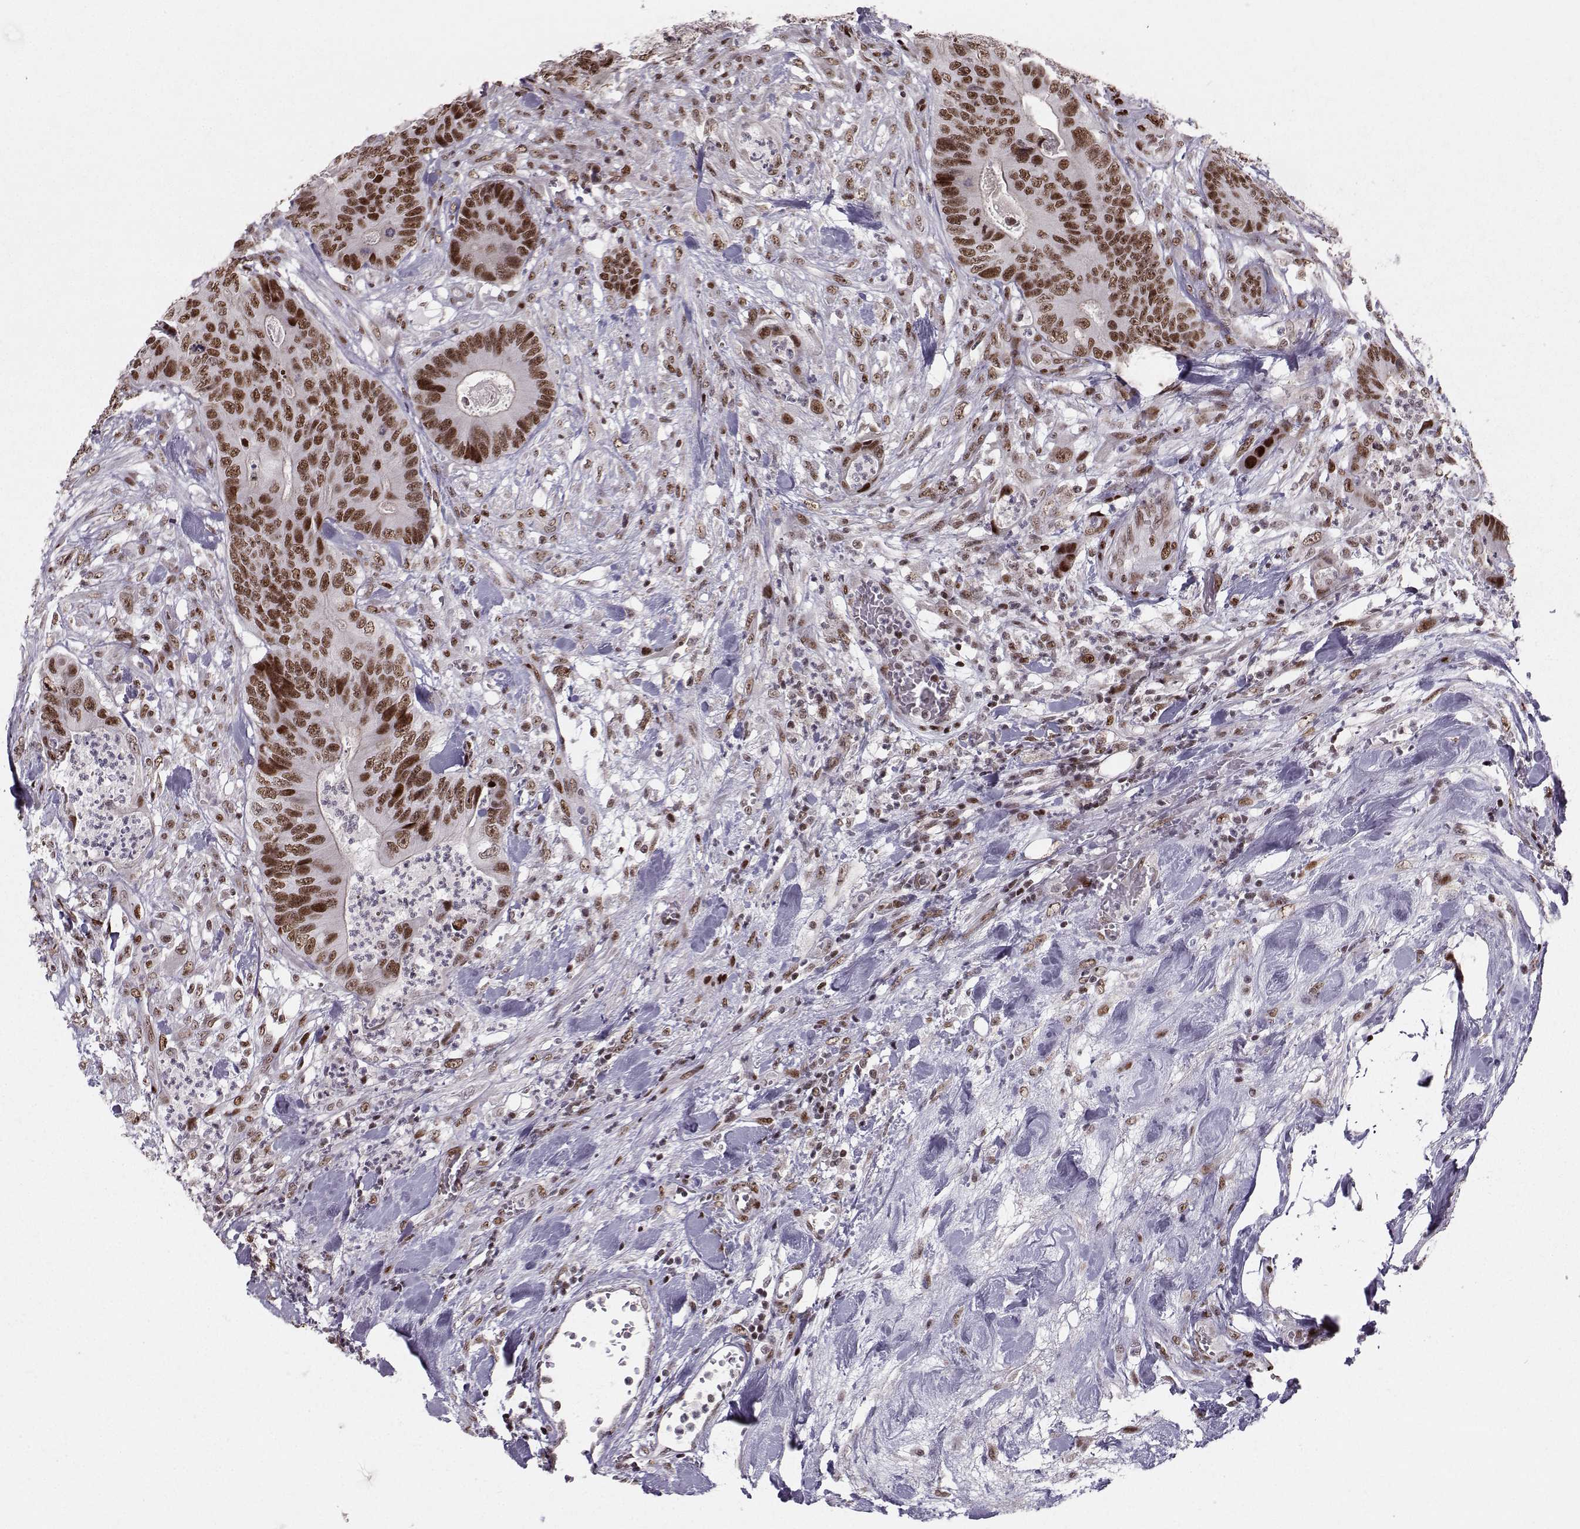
{"staining": {"intensity": "strong", "quantity": ">75%", "location": "nuclear"}, "tissue": "colorectal cancer", "cell_type": "Tumor cells", "image_type": "cancer", "snomed": [{"axis": "morphology", "description": "Adenocarcinoma, NOS"}, {"axis": "topography", "description": "Colon"}], "caption": "There is high levels of strong nuclear expression in tumor cells of colorectal adenocarcinoma, as demonstrated by immunohistochemical staining (brown color).", "gene": "SNAPC2", "patient": {"sex": "male", "age": 84}}